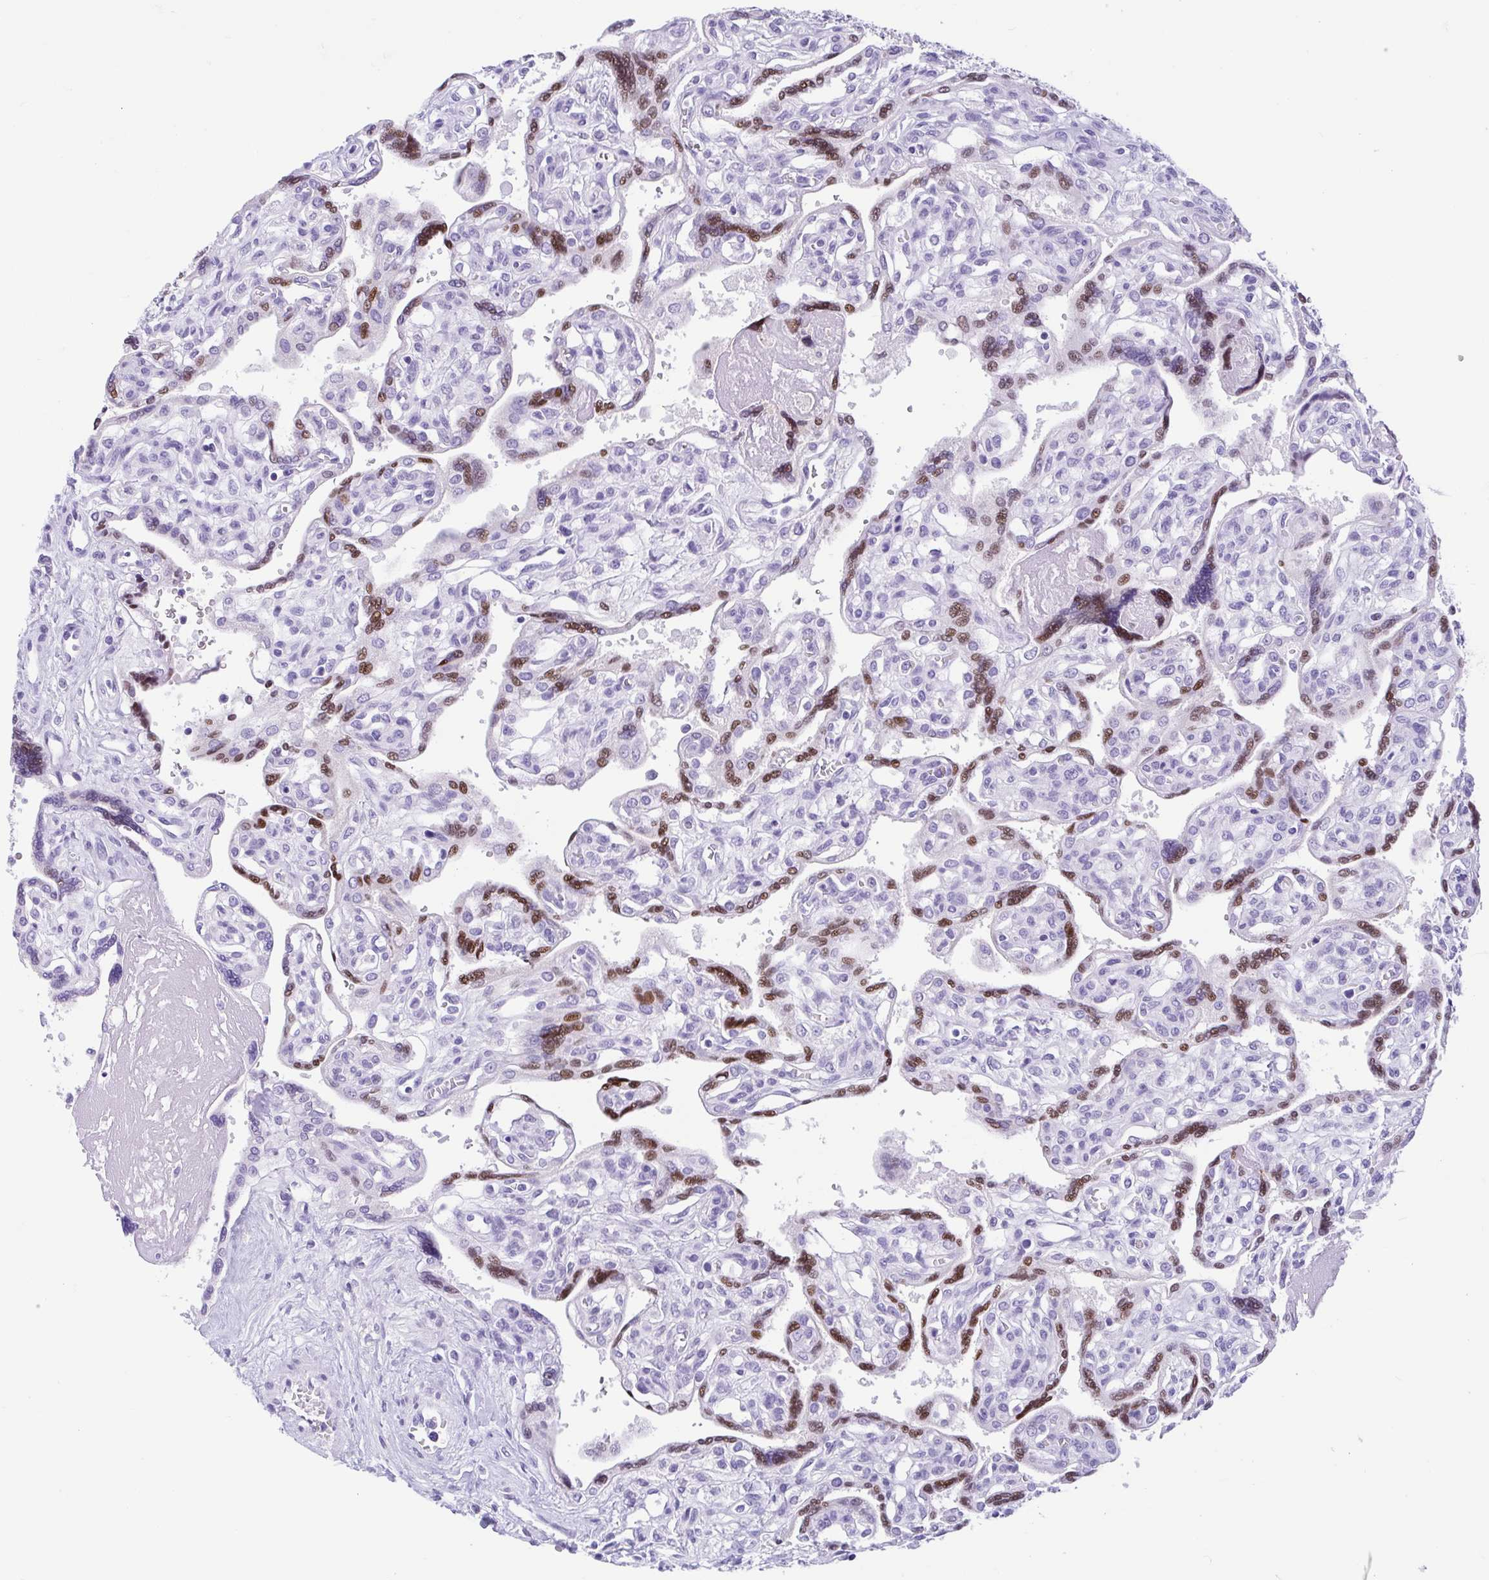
{"staining": {"intensity": "moderate", "quantity": "<25%", "location": "nuclear"}, "tissue": "placenta", "cell_type": "Trophoblastic cells", "image_type": "normal", "snomed": [{"axis": "morphology", "description": "Normal tissue, NOS"}, {"axis": "topography", "description": "Placenta"}], "caption": "DAB immunohistochemical staining of unremarkable human placenta reveals moderate nuclear protein staining in approximately <25% of trophoblastic cells.", "gene": "ENSG00000274792", "patient": {"sex": "female", "age": 39}}